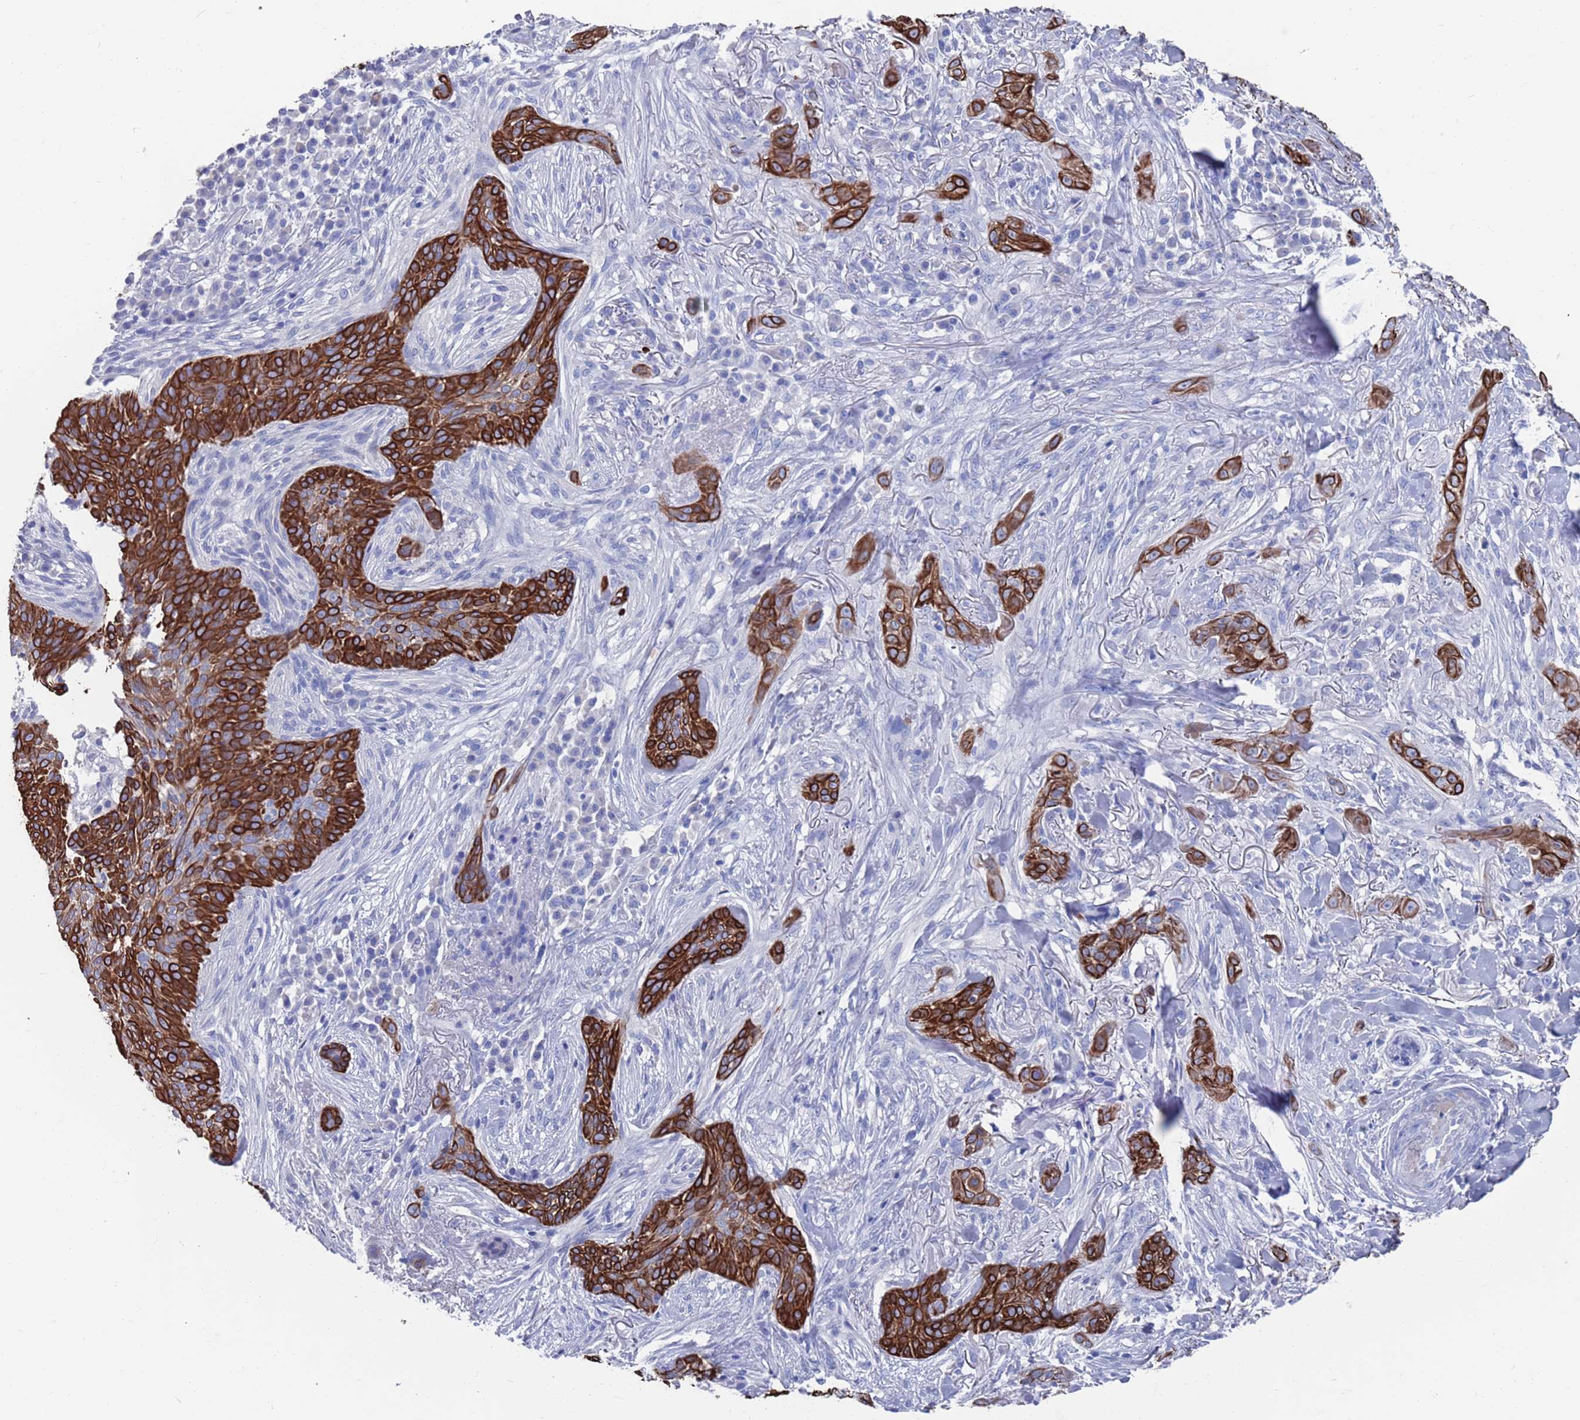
{"staining": {"intensity": "strong", "quantity": ">75%", "location": "cytoplasmic/membranous"}, "tissue": "skin cancer", "cell_type": "Tumor cells", "image_type": "cancer", "snomed": [{"axis": "morphology", "description": "Basal cell carcinoma"}, {"axis": "topography", "description": "Skin"}], "caption": "Approximately >75% of tumor cells in basal cell carcinoma (skin) exhibit strong cytoplasmic/membranous protein expression as visualized by brown immunohistochemical staining.", "gene": "MTMR2", "patient": {"sex": "male", "age": 72}}